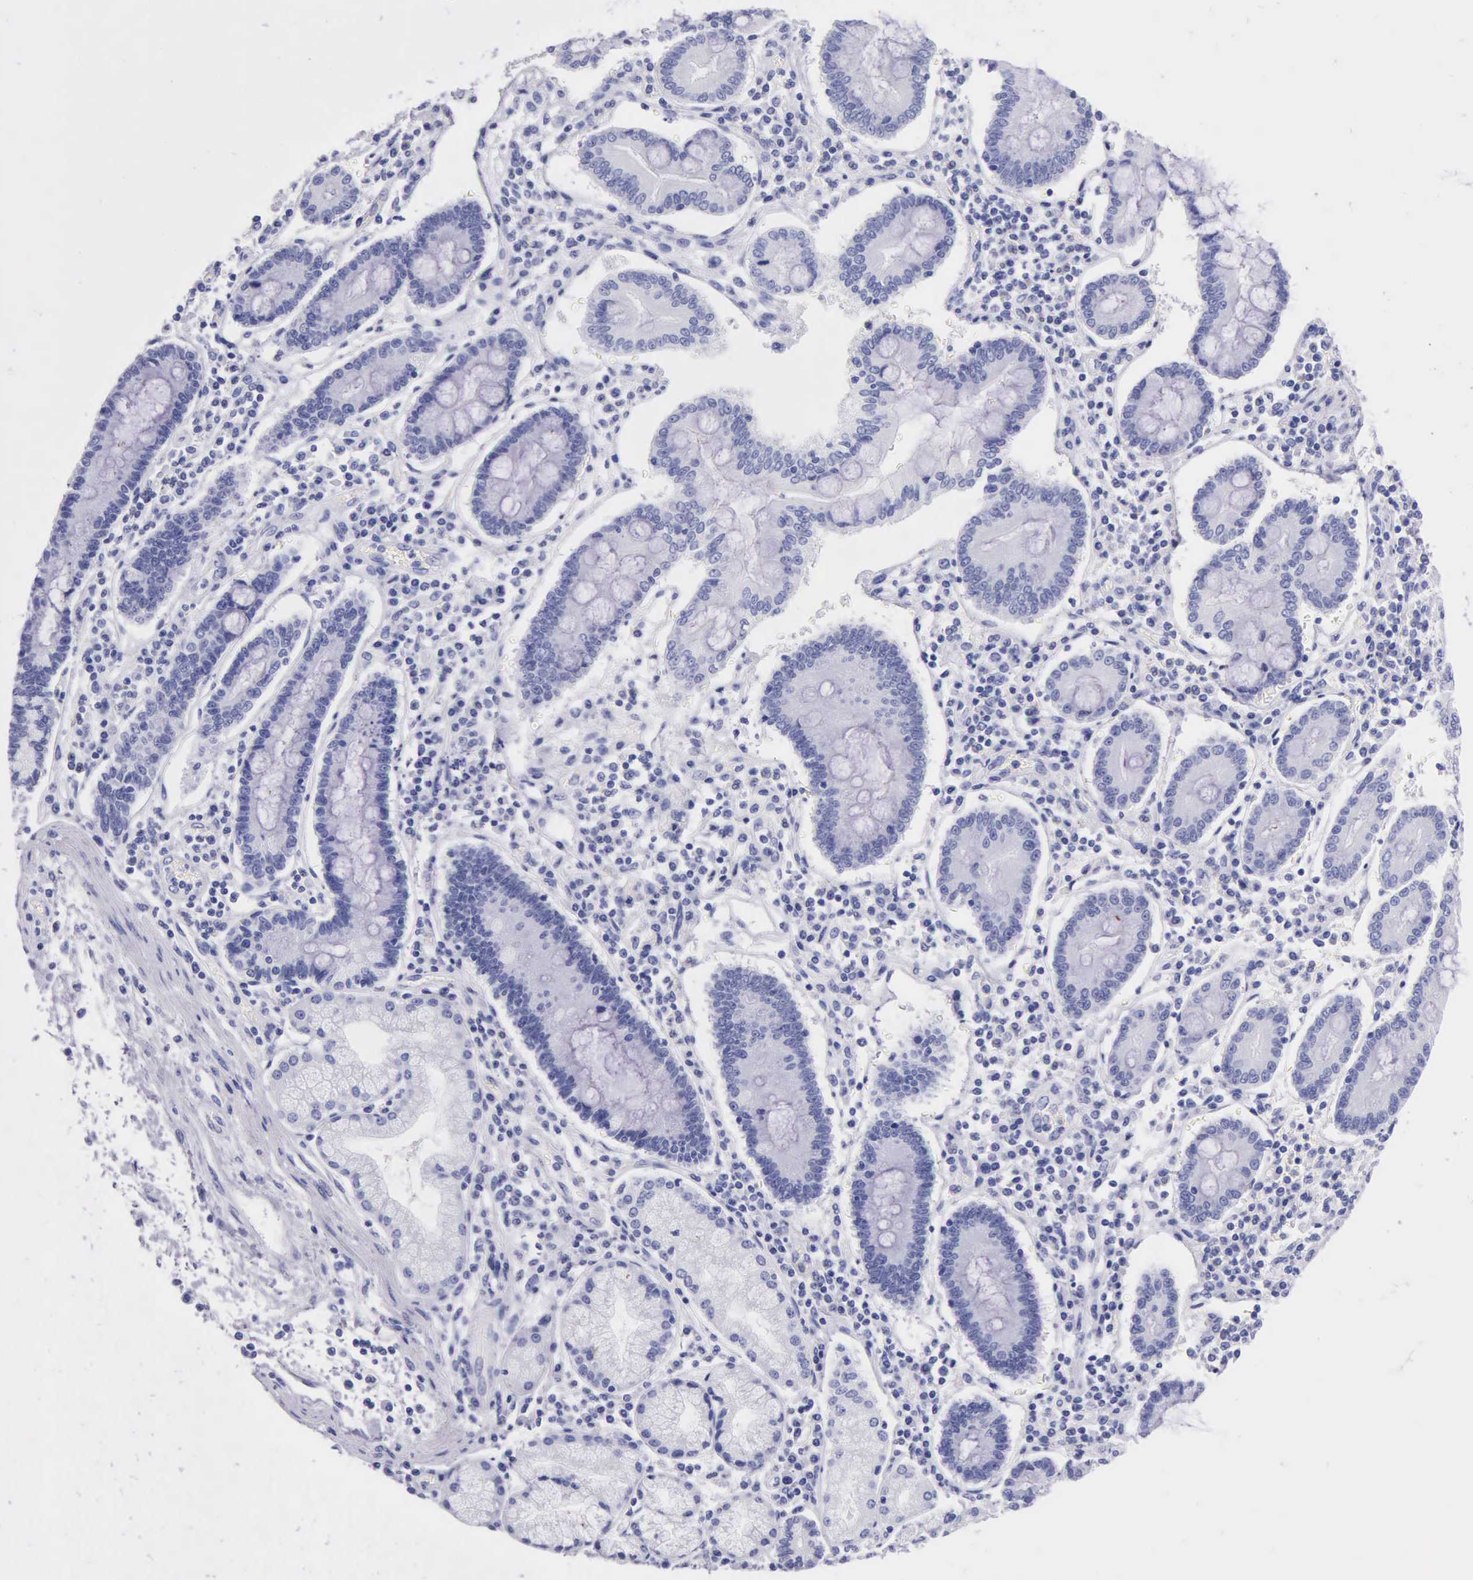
{"staining": {"intensity": "negative", "quantity": "none", "location": "none"}, "tissue": "pancreatic cancer", "cell_type": "Tumor cells", "image_type": "cancer", "snomed": [{"axis": "morphology", "description": "Adenocarcinoma, NOS"}, {"axis": "topography", "description": "Pancreas"}], "caption": "Tumor cells are negative for brown protein staining in pancreatic adenocarcinoma. The staining is performed using DAB brown chromogen with nuclei counter-stained in using hematoxylin.", "gene": "KLK3", "patient": {"sex": "female", "age": 57}}